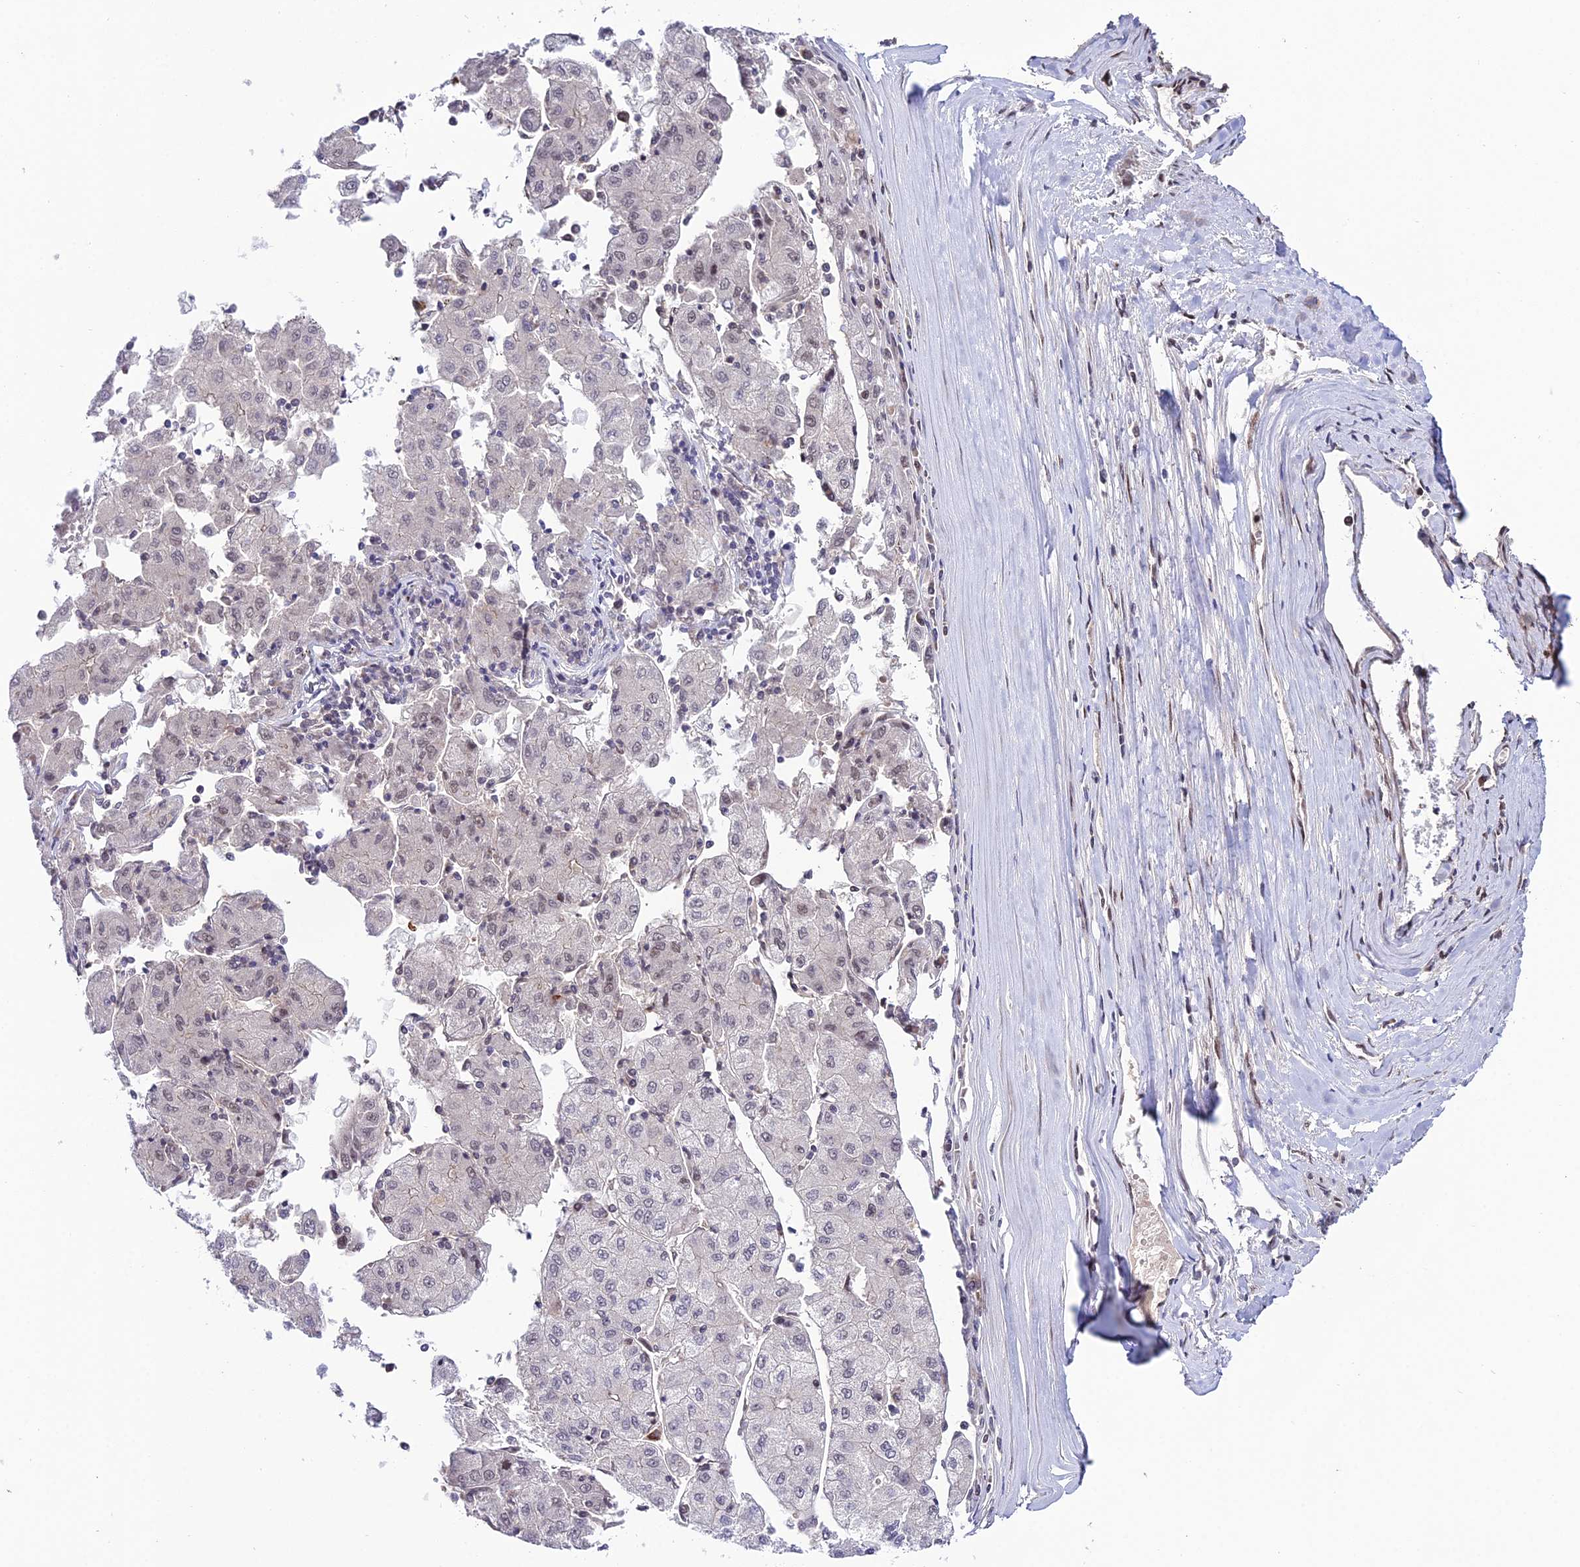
{"staining": {"intensity": "negative", "quantity": "none", "location": "none"}, "tissue": "liver cancer", "cell_type": "Tumor cells", "image_type": "cancer", "snomed": [{"axis": "morphology", "description": "Carcinoma, Hepatocellular, NOS"}, {"axis": "topography", "description": "Liver"}], "caption": "There is no significant positivity in tumor cells of liver cancer. (DAB immunohistochemistry visualized using brightfield microscopy, high magnification).", "gene": "SYT15", "patient": {"sex": "male", "age": 72}}